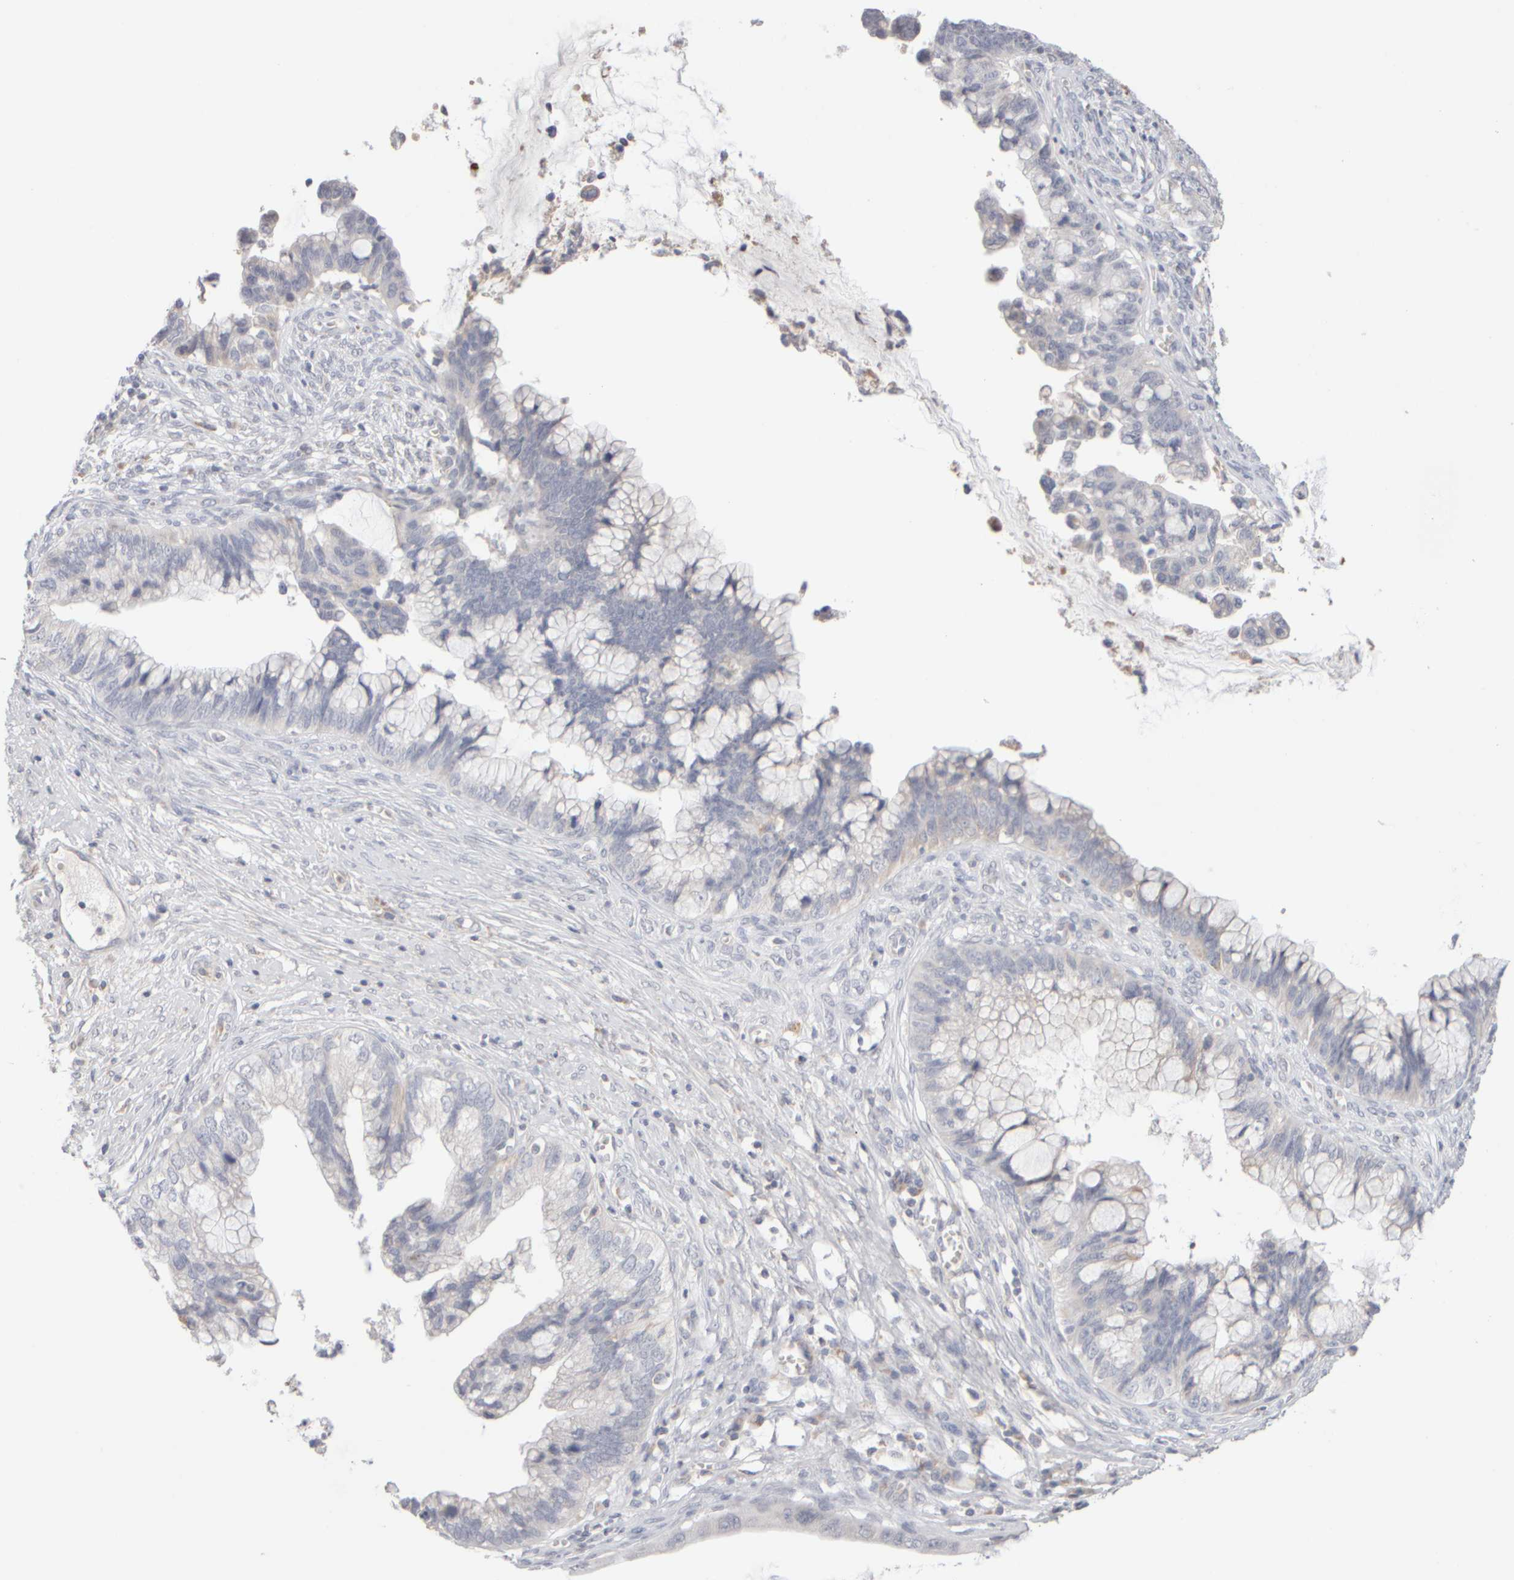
{"staining": {"intensity": "negative", "quantity": "none", "location": "none"}, "tissue": "cervical cancer", "cell_type": "Tumor cells", "image_type": "cancer", "snomed": [{"axis": "morphology", "description": "Adenocarcinoma, NOS"}, {"axis": "topography", "description": "Cervix"}], "caption": "This is an immunohistochemistry (IHC) micrograph of human adenocarcinoma (cervical). There is no staining in tumor cells.", "gene": "ZNF112", "patient": {"sex": "female", "age": 44}}